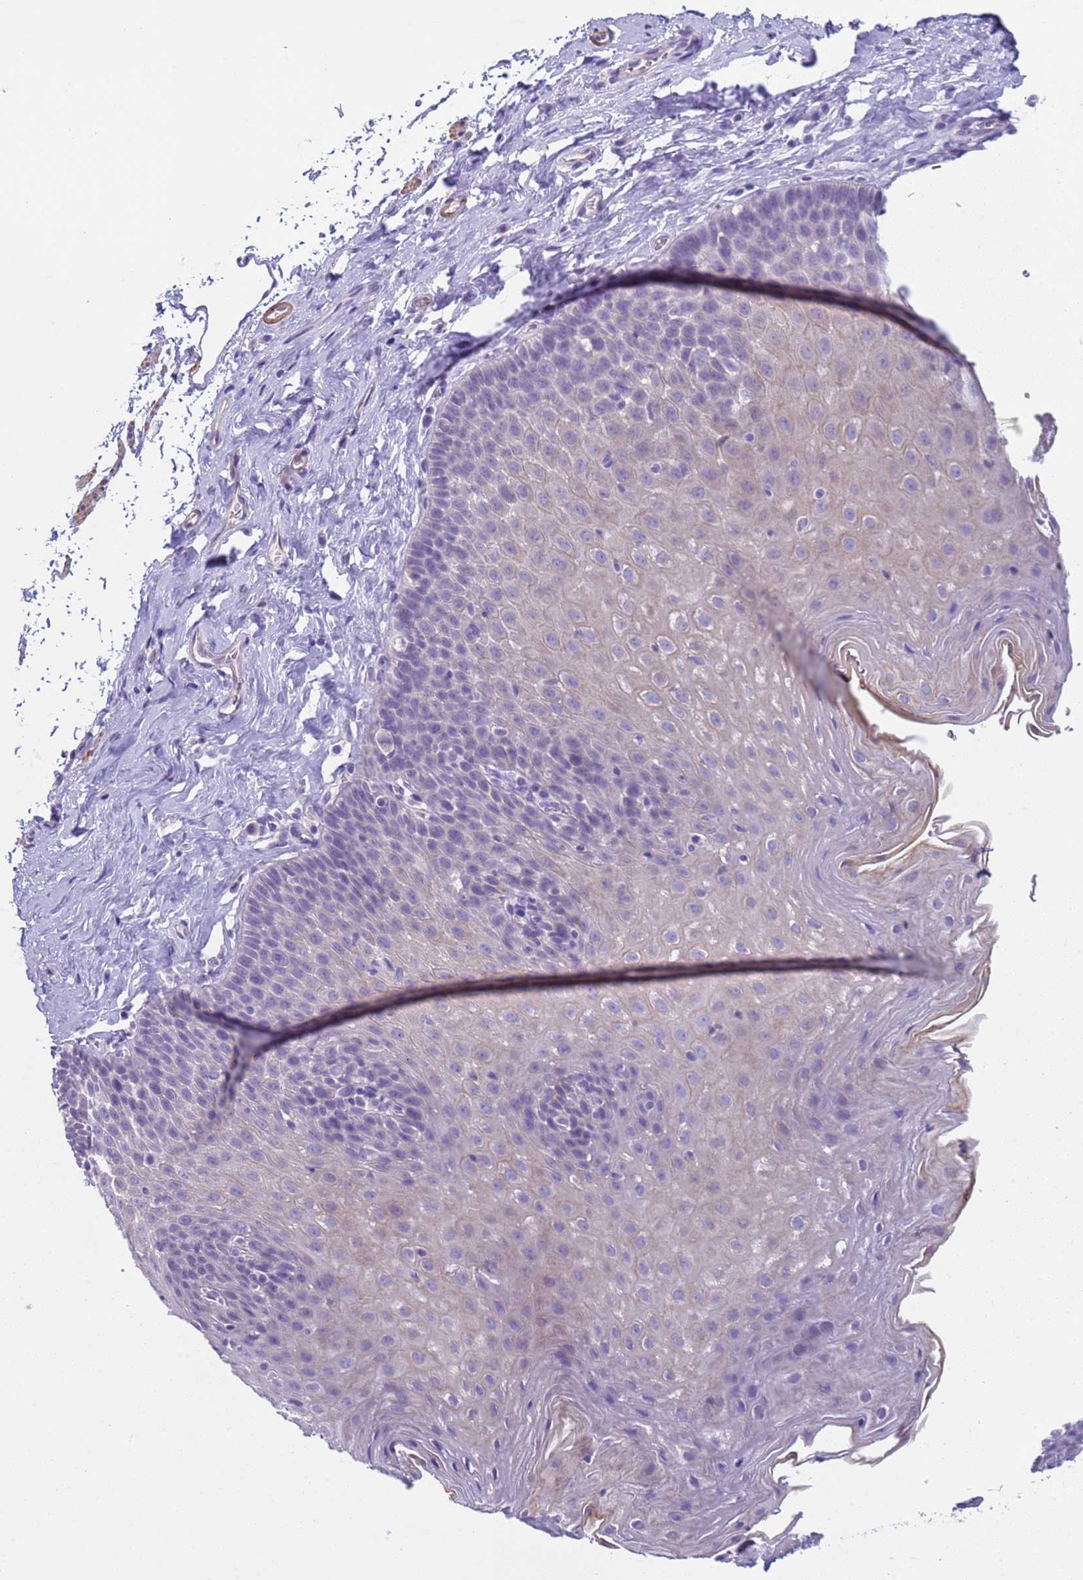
{"staining": {"intensity": "negative", "quantity": "none", "location": "none"}, "tissue": "esophagus", "cell_type": "Squamous epithelial cells", "image_type": "normal", "snomed": [{"axis": "morphology", "description": "Normal tissue, NOS"}, {"axis": "topography", "description": "Esophagus"}], "caption": "This is an IHC image of unremarkable esophagus. There is no positivity in squamous epithelial cells.", "gene": "KBTBD3", "patient": {"sex": "female", "age": 61}}